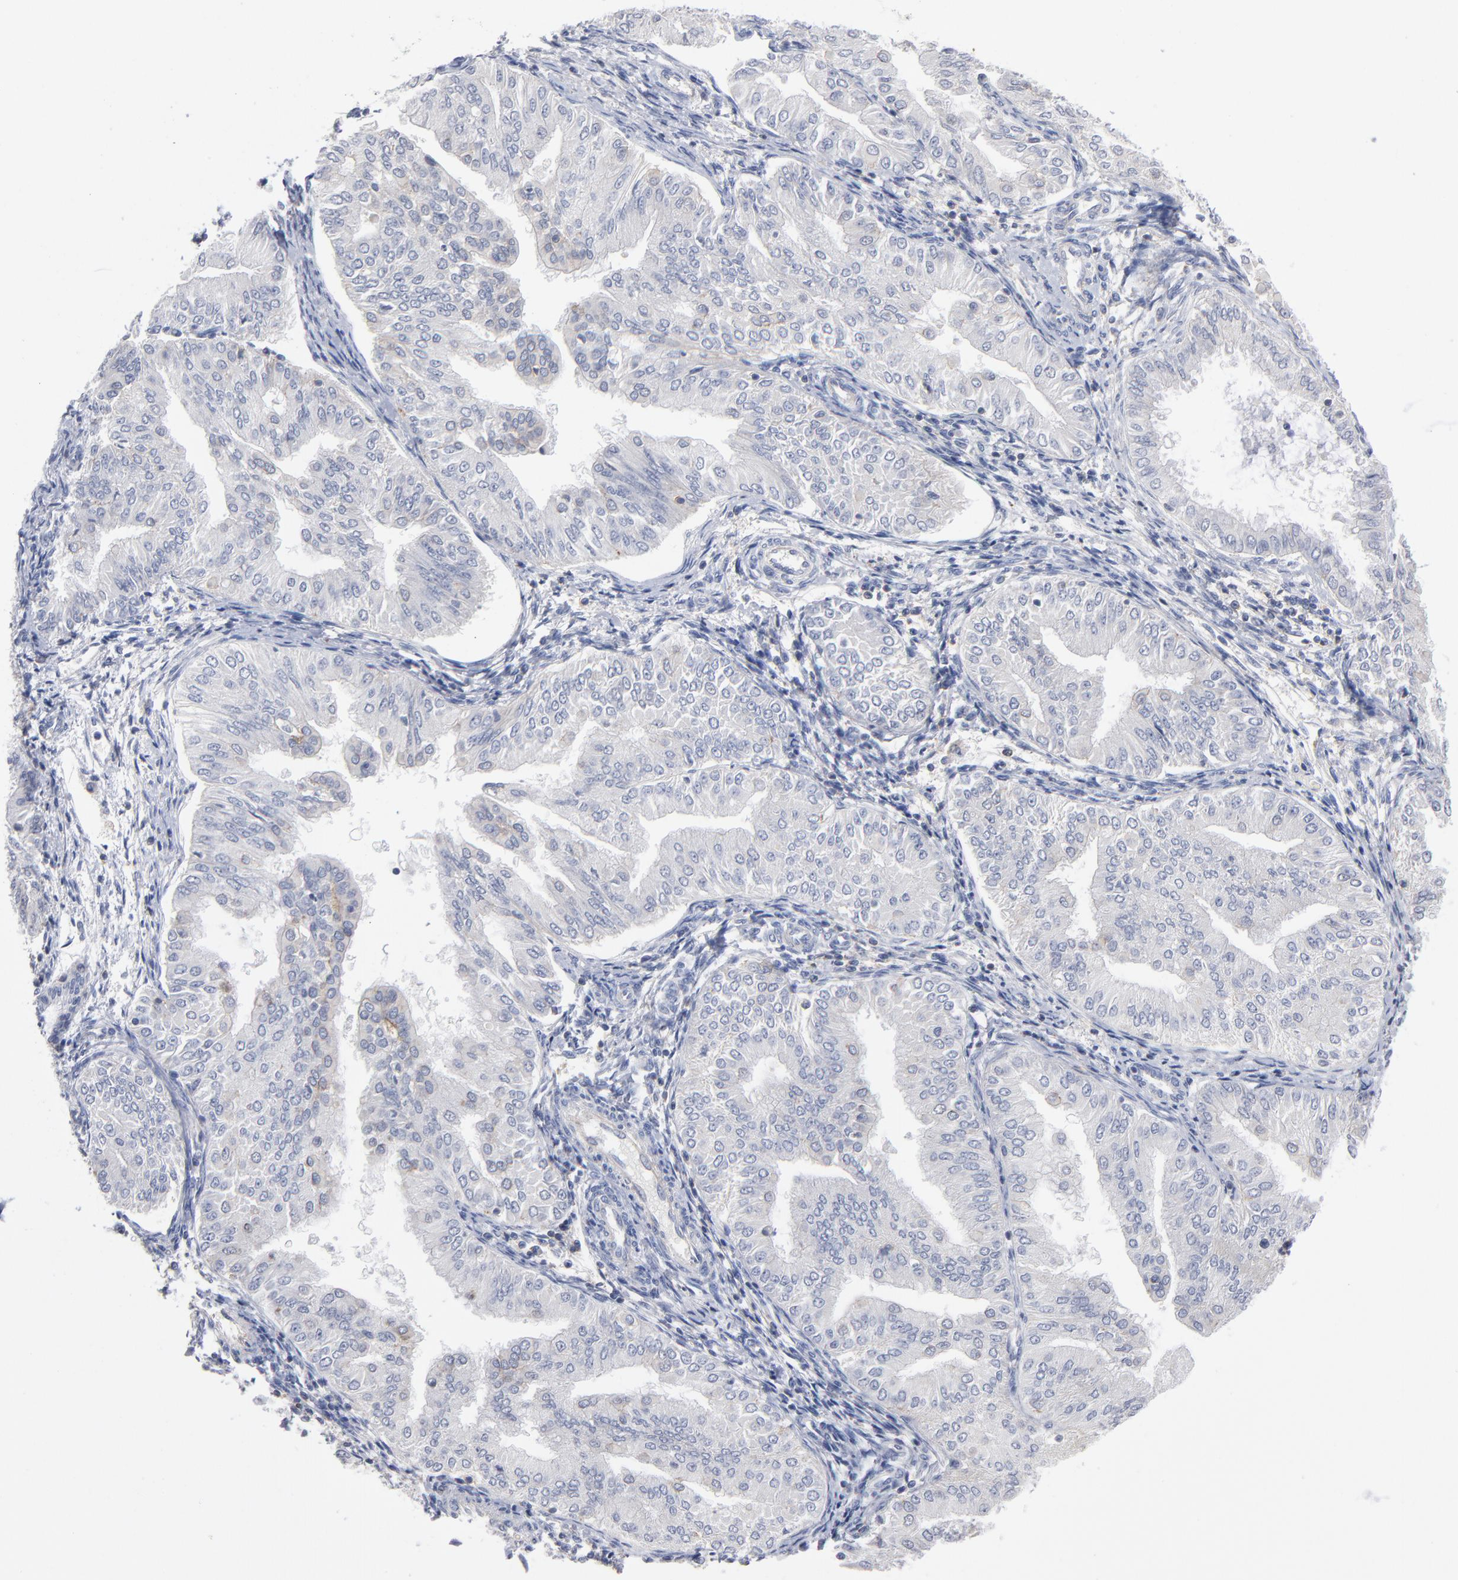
{"staining": {"intensity": "weak", "quantity": "<25%", "location": "cytoplasmic/membranous"}, "tissue": "endometrial cancer", "cell_type": "Tumor cells", "image_type": "cancer", "snomed": [{"axis": "morphology", "description": "Adenocarcinoma, NOS"}, {"axis": "topography", "description": "Endometrium"}], "caption": "Adenocarcinoma (endometrial) stained for a protein using IHC shows no expression tumor cells.", "gene": "PDLIM2", "patient": {"sex": "female", "age": 53}}